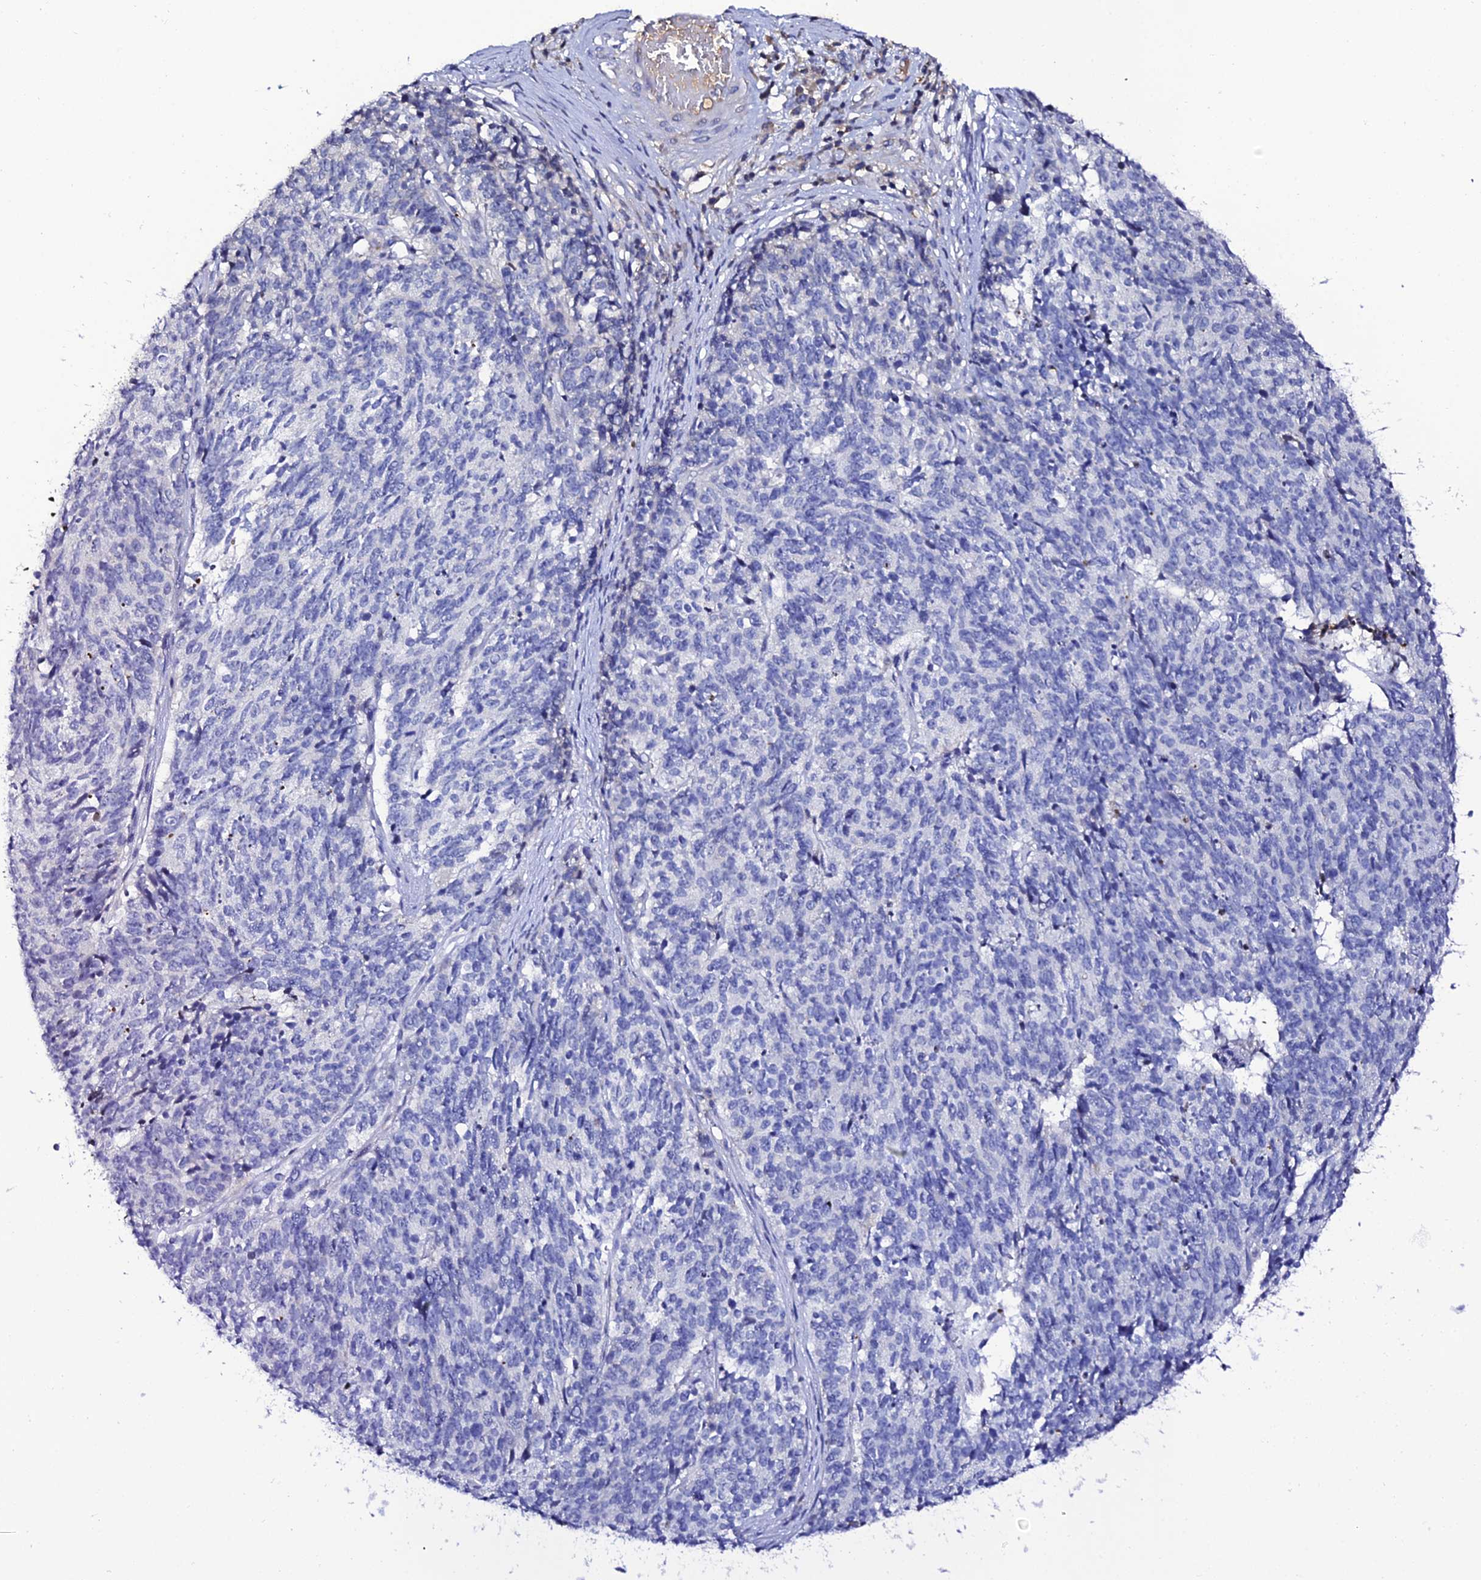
{"staining": {"intensity": "negative", "quantity": "none", "location": "none"}, "tissue": "cervical cancer", "cell_type": "Tumor cells", "image_type": "cancer", "snomed": [{"axis": "morphology", "description": "Squamous cell carcinoma, NOS"}, {"axis": "topography", "description": "Cervix"}], "caption": "This photomicrograph is of squamous cell carcinoma (cervical) stained with immunohistochemistry (IHC) to label a protein in brown with the nuclei are counter-stained blue. There is no staining in tumor cells.", "gene": "DEFB132", "patient": {"sex": "female", "age": 29}}